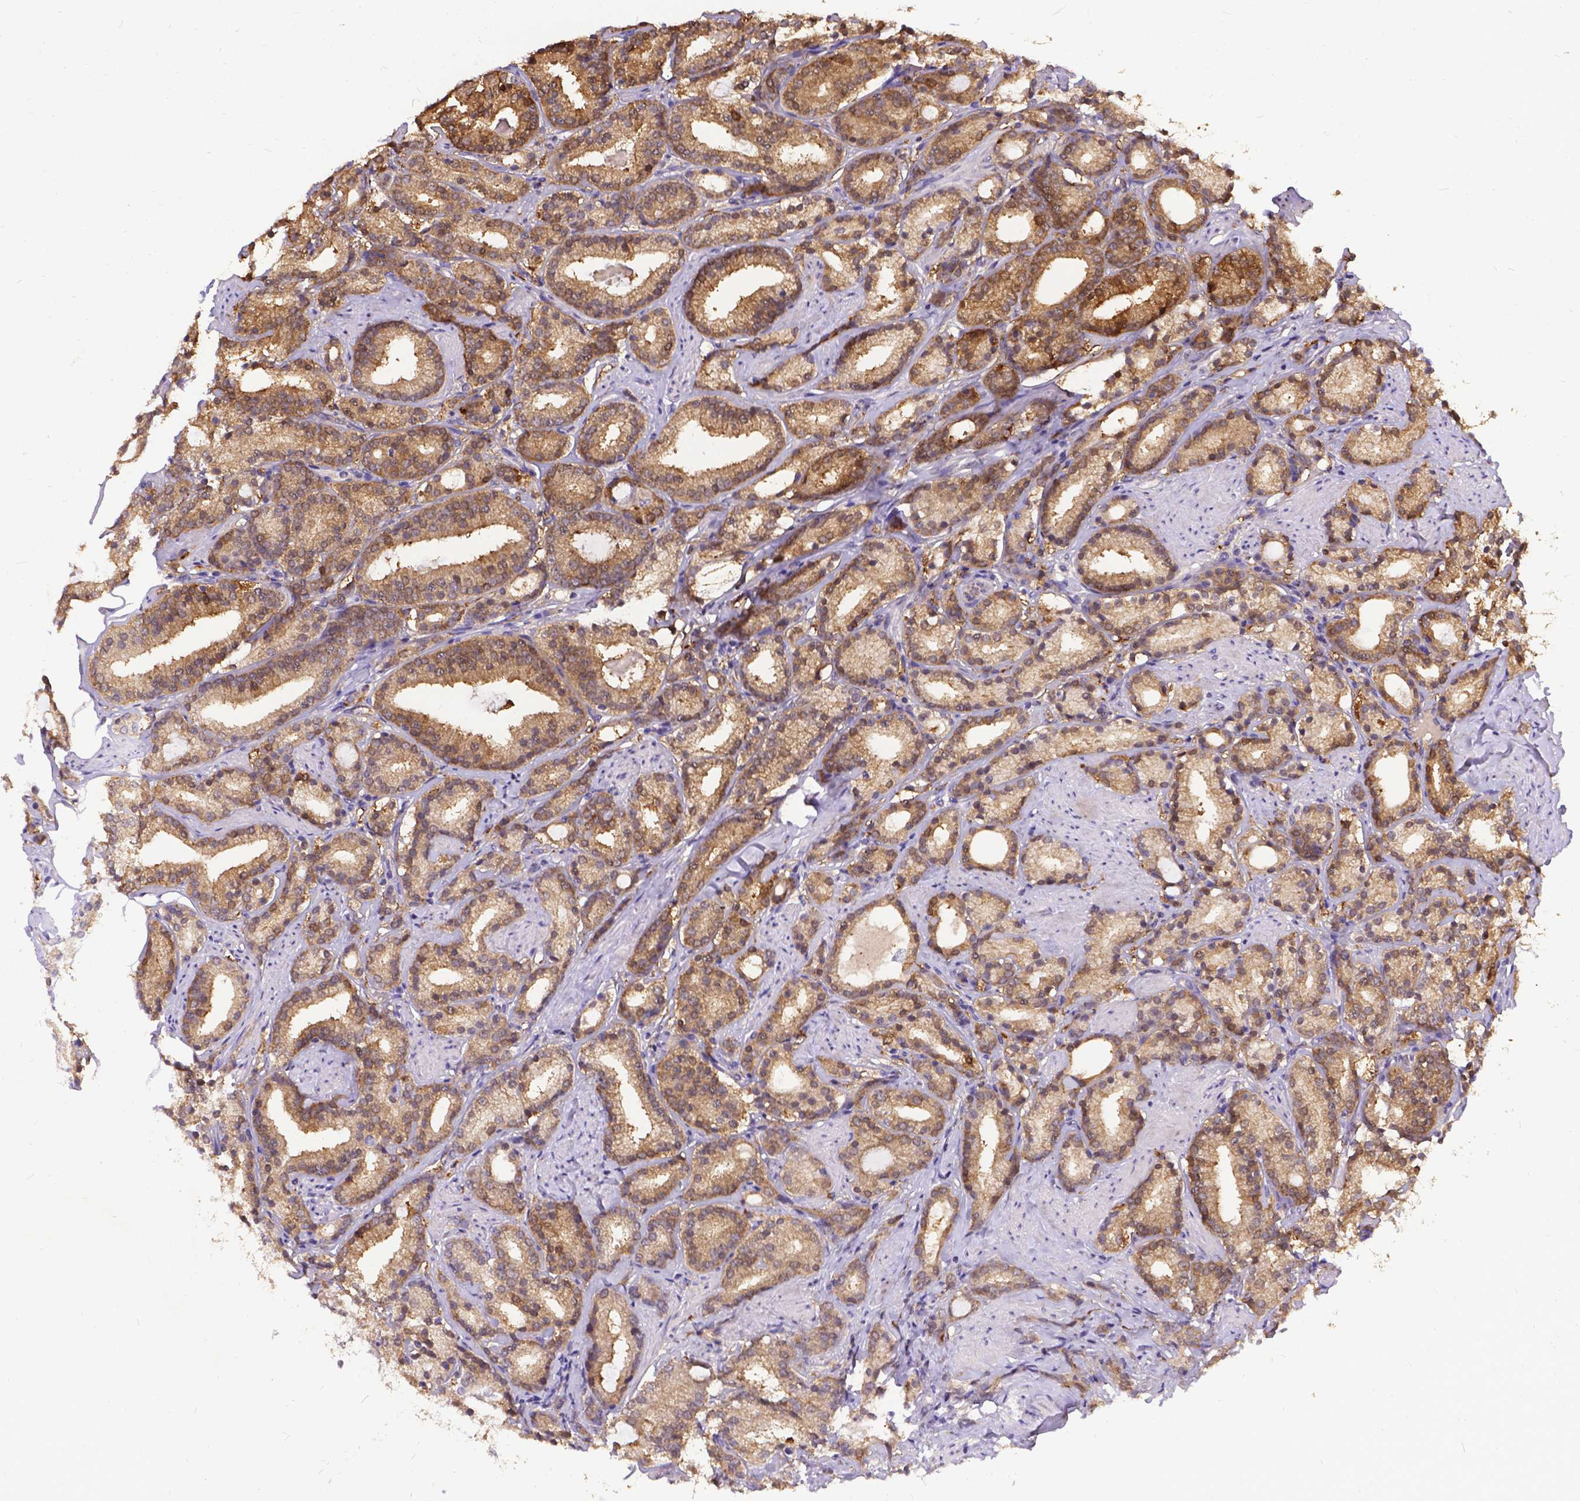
{"staining": {"intensity": "moderate", "quantity": ">75%", "location": "cytoplasmic/membranous"}, "tissue": "prostate cancer", "cell_type": "Tumor cells", "image_type": "cancer", "snomed": [{"axis": "morphology", "description": "Adenocarcinoma, High grade"}, {"axis": "topography", "description": "Prostate"}], "caption": "Immunohistochemical staining of human prostate cancer displays moderate cytoplasmic/membranous protein positivity in about >75% of tumor cells. The staining was performed using DAB (3,3'-diaminobenzidine) to visualize the protein expression in brown, while the nuclei were stained in blue with hematoxylin (Magnification: 20x).", "gene": "DENND6A", "patient": {"sex": "male", "age": 63}}